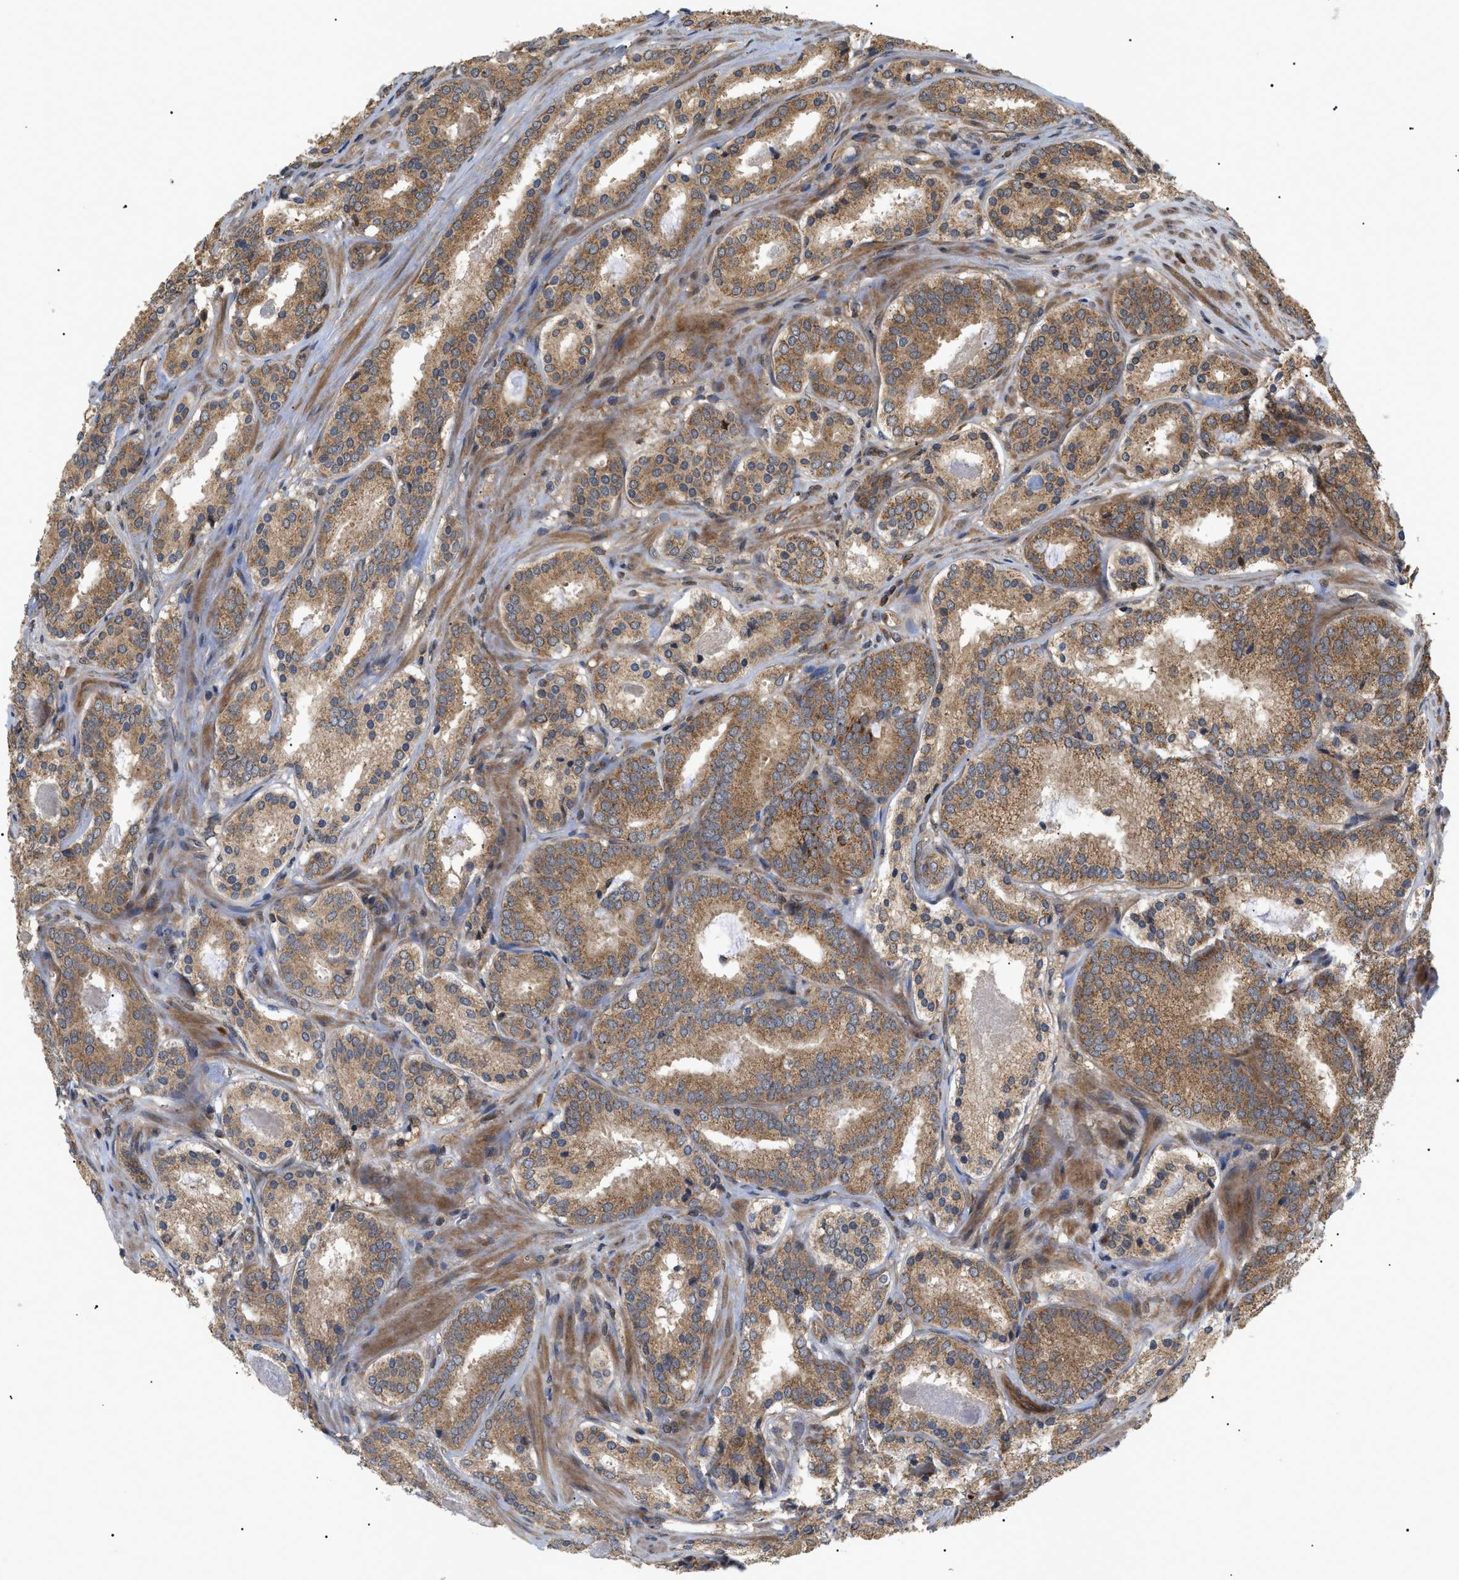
{"staining": {"intensity": "moderate", "quantity": ">75%", "location": "cytoplasmic/membranous"}, "tissue": "prostate cancer", "cell_type": "Tumor cells", "image_type": "cancer", "snomed": [{"axis": "morphology", "description": "Adenocarcinoma, Low grade"}, {"axis": "topography", "description": "Prostate"}], "caption": "The histopathology image reveals staining of prostate low-grade adenocarcinoma, revealing moderate cytoplasmic/membranous protein expression (brown color) within tumor cells.", "gene": "ASTL", "patient": {"sex": "male", "age": 69}}